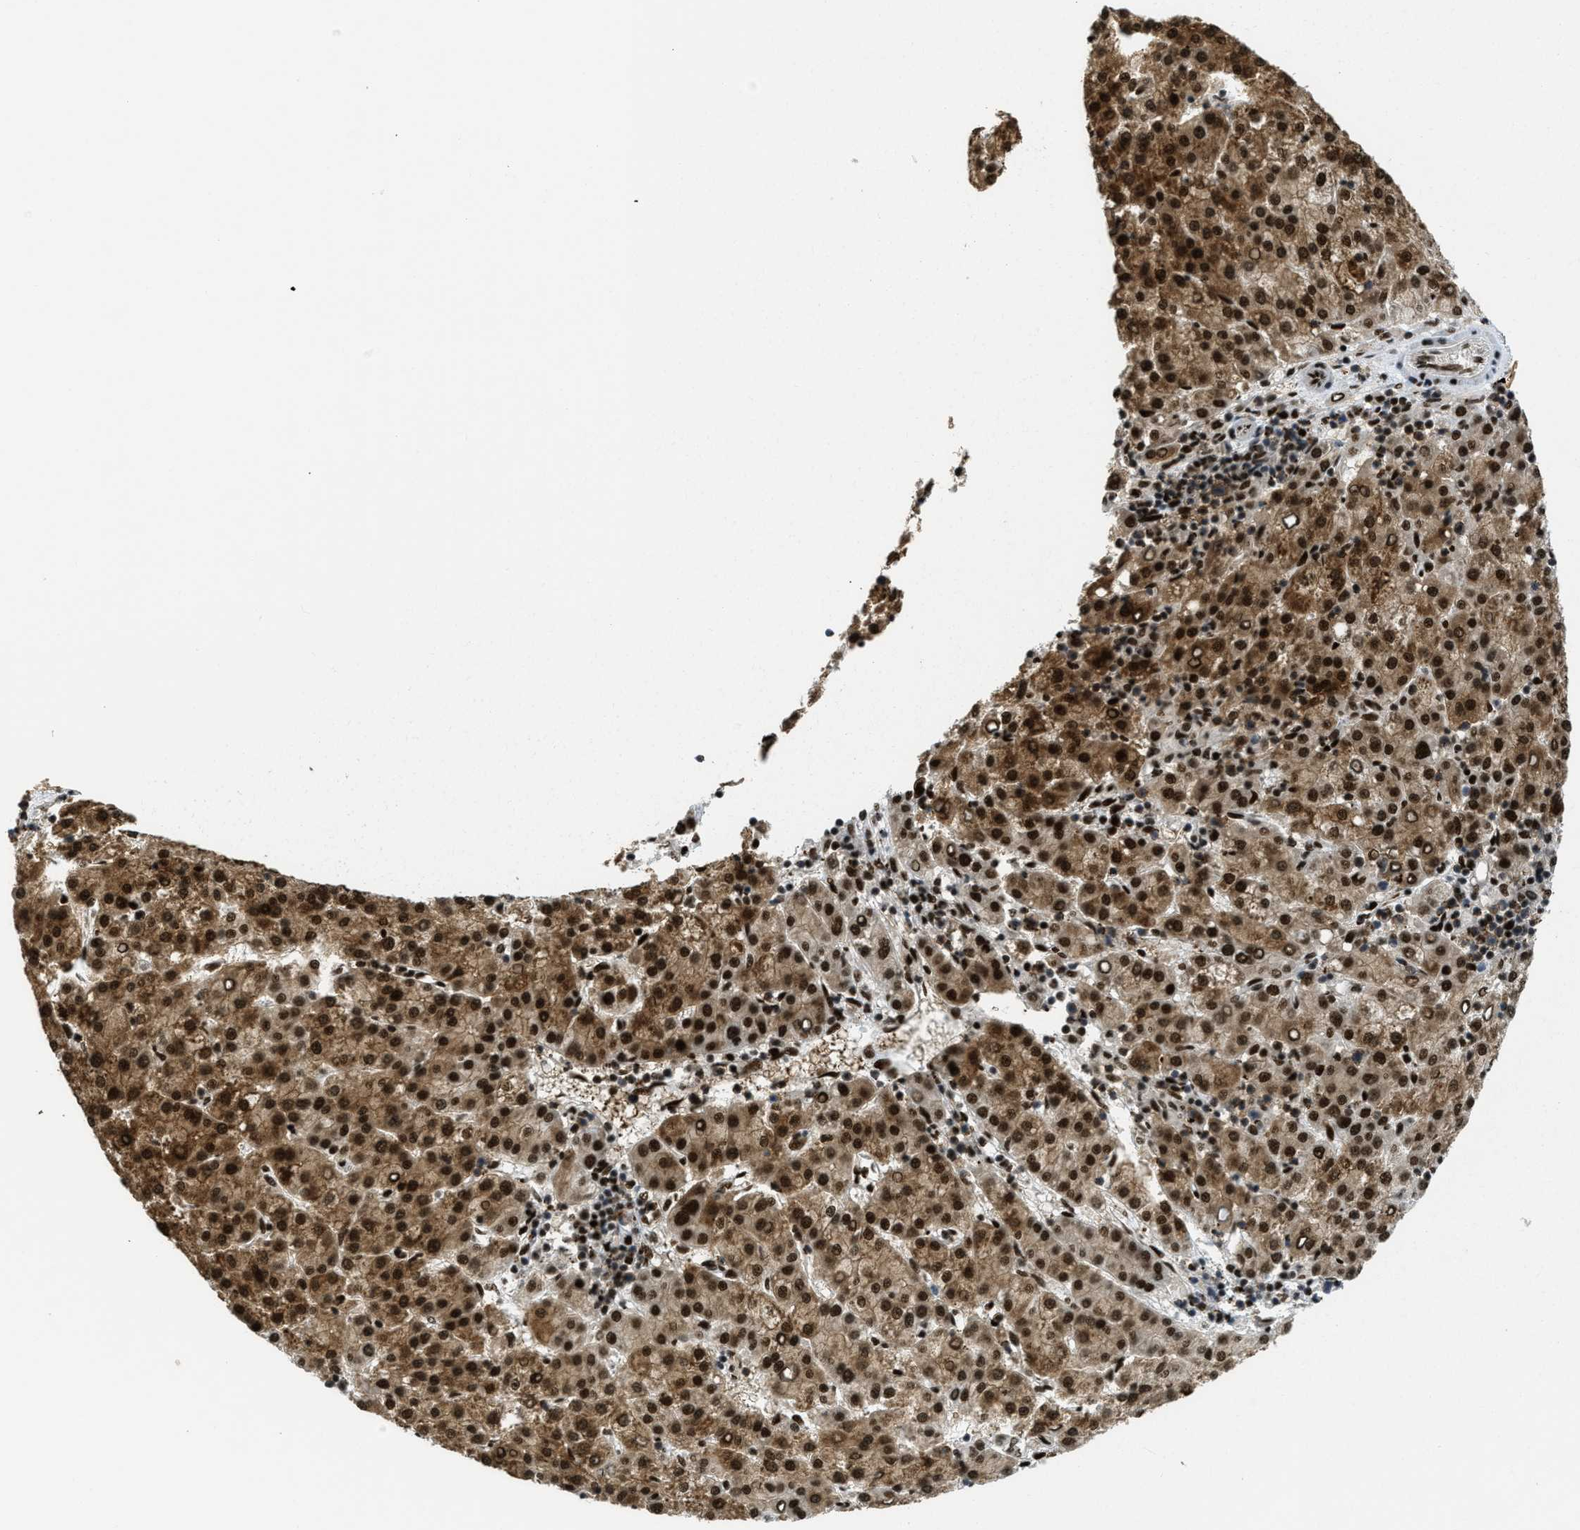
{"staining": {"intensity": "strong", "quantity": ">75%", "location": "cytoplasmic/membranous,nuclear"}, "tissue": "liver cancer", "cell_type": "Tumor cells", "image_type": "cancer", "snomed": [{"axis": "morphology", "description": "Carcinoma, Hepatocellular, NOS"}, {"axis": "topography", "description": "Liver"}], "caption": "A brown stain highlights strong cytoplasmic/membranous and nuclear staining of a protein in liver cancer tumor cells. (IHC, brightfield microscopy, high magnification).", "gene": "RFX5", "patient": {"sex": "female", "age": 58}}